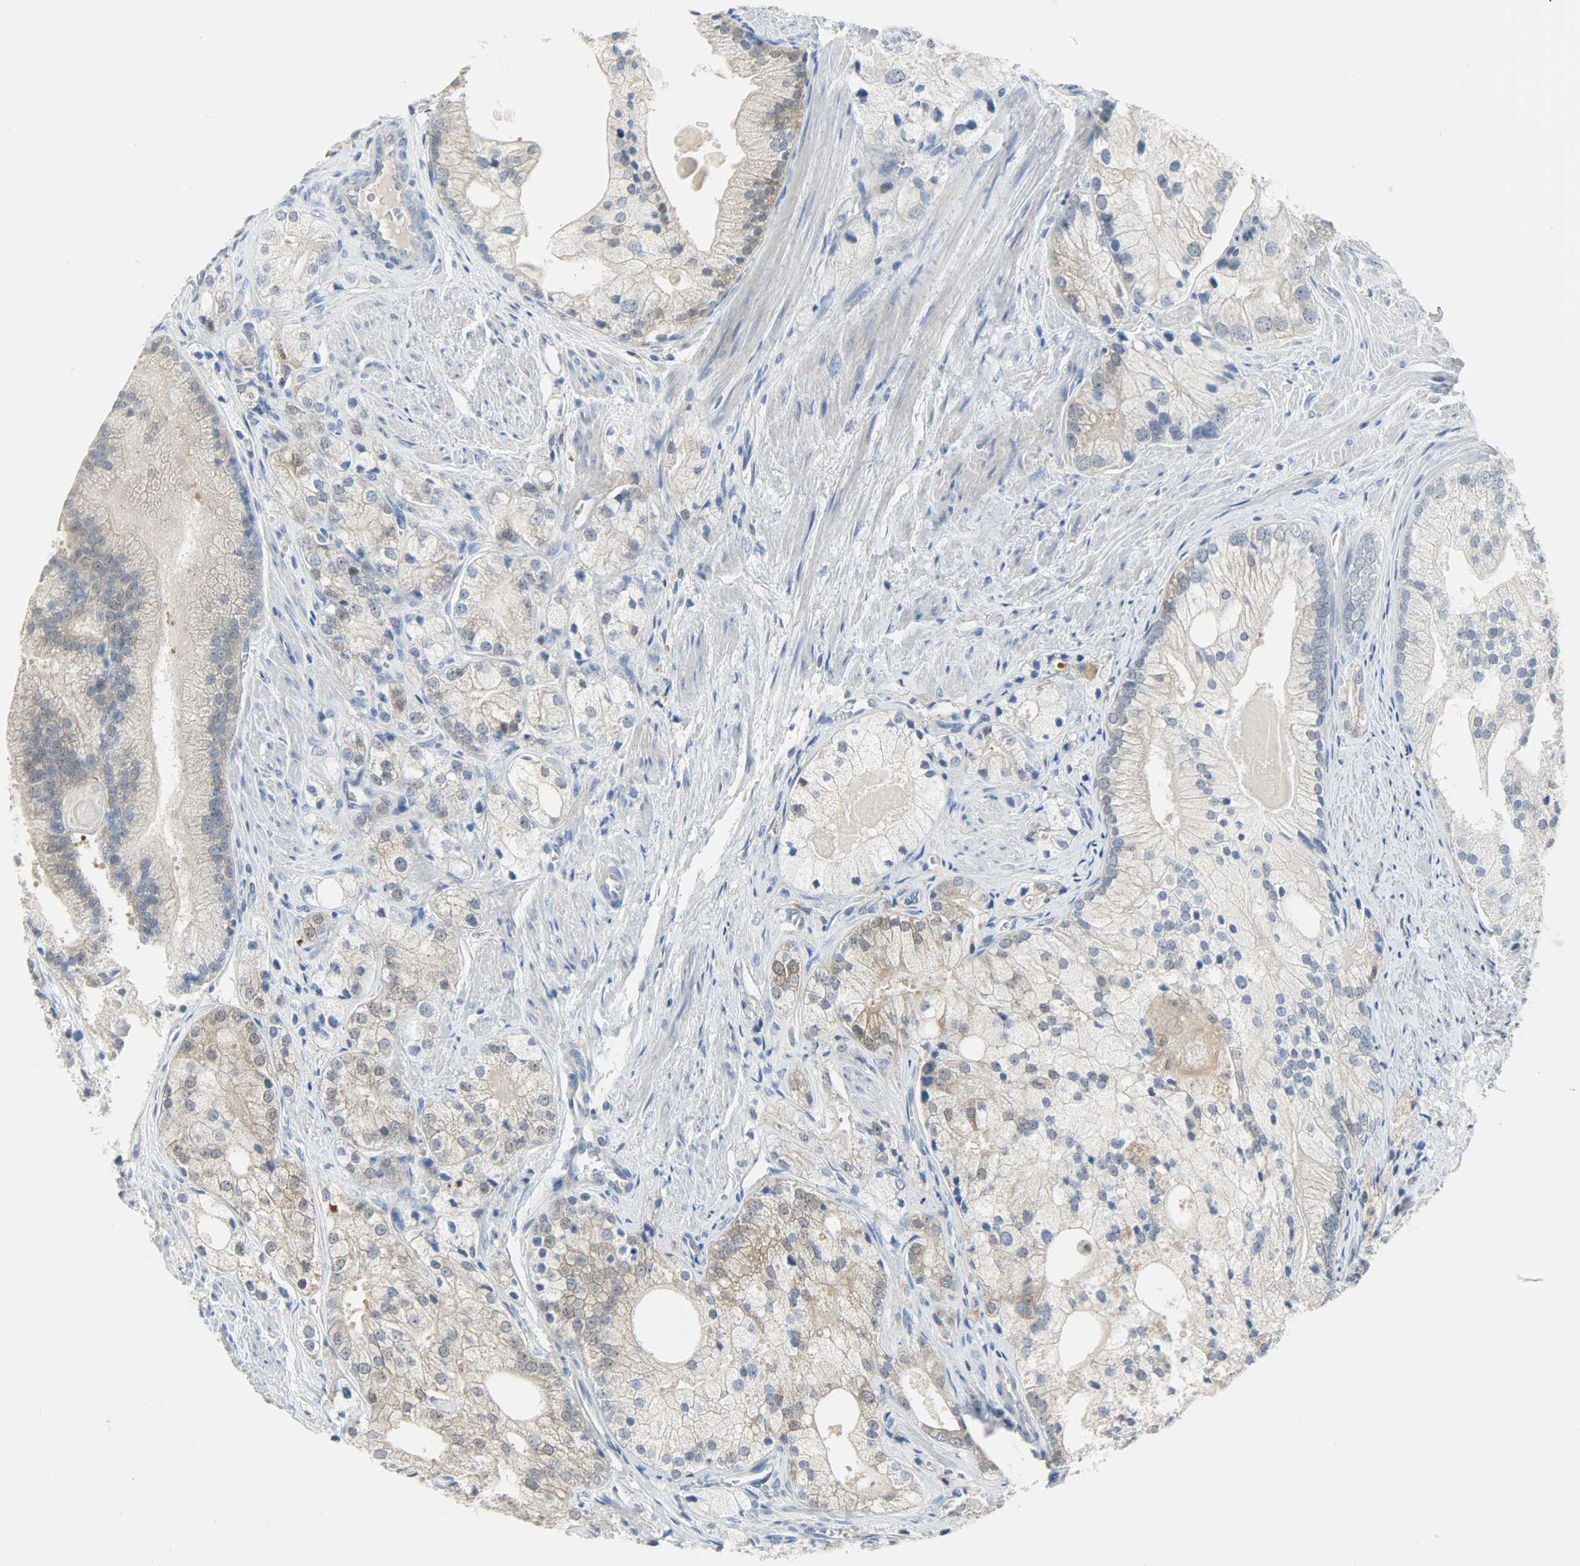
{"staining": {"intensity": "weak", "quantity": "25%-75%", "location": "cytoplasmic/membranous"}, "tissue": "prostate cancer", "cell_type": "Tumor cells", "image_type": "cancer", "snomed": [{"axis": "morphology", "description": "Adenocarcinoma, Low grade"}, {"axis": "topography", "description": "Prostate"}], "caption": "A high-resolution micrograph shows immunohistochemistry staining of prostate adenocarcinoma (low-grade), which displays weak cytoplasmic/membranous positivity in about 25%-75% of tumor cells.", "gene": "EIF4EBP1", "patient": {"sex": "male", "age": 69}}